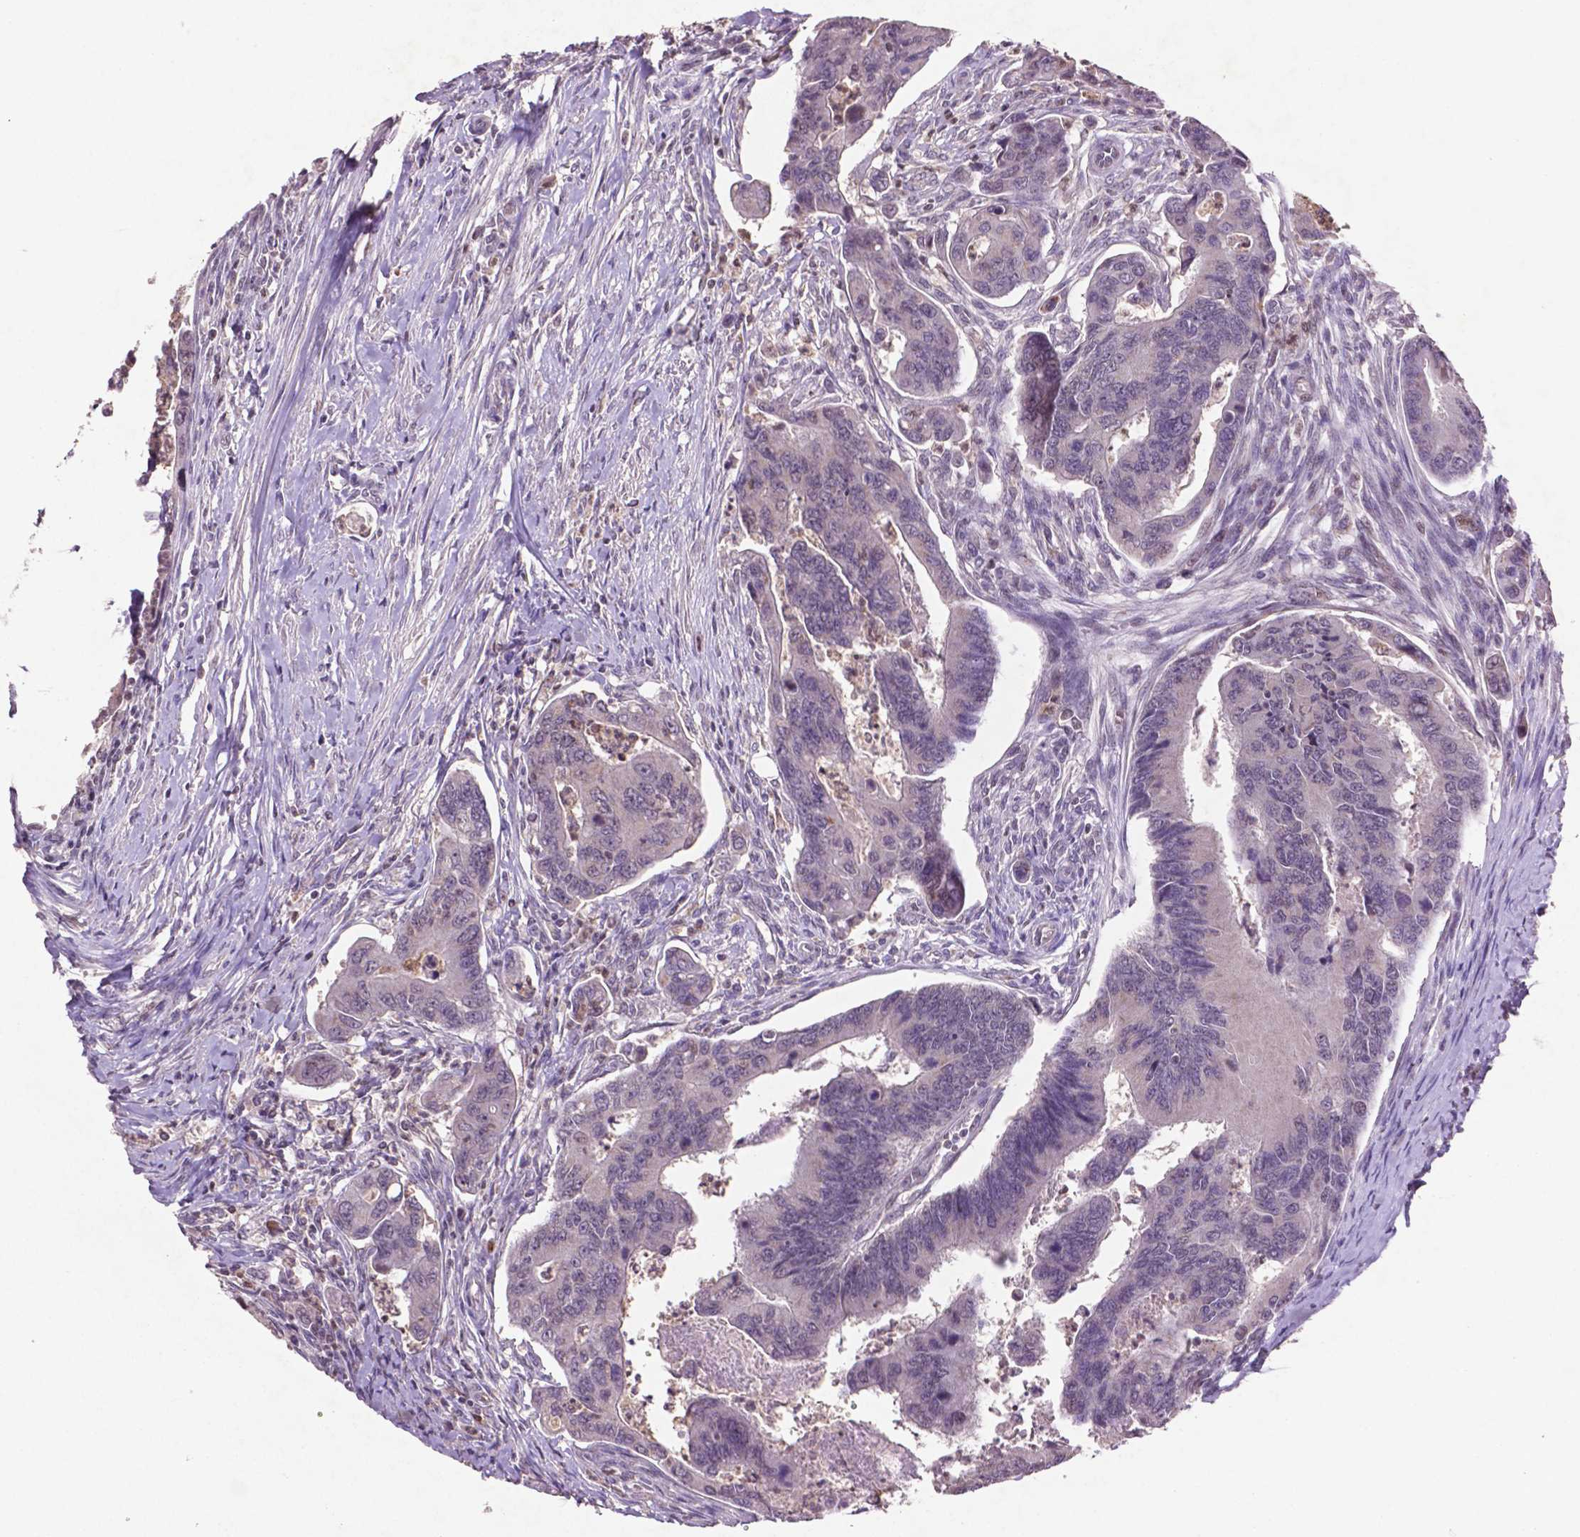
{"staining": {"intensity": "negative", "quantity": "none", "location": "none"}, "tissue": "colorectal cancer", "cell_type": "Tumor cells", "image_type": "cancer", "snomed": [{"axis": "morphology", "description": "Adenocarcinoma, NOS"}, {"axis": "topography", "description": "Colon"}], "caption": "Tumor cells are negative for brown protein staining in colorectal cancer.", "gene": "GLRX", "patient": {"sex": "female", "age": 67}}